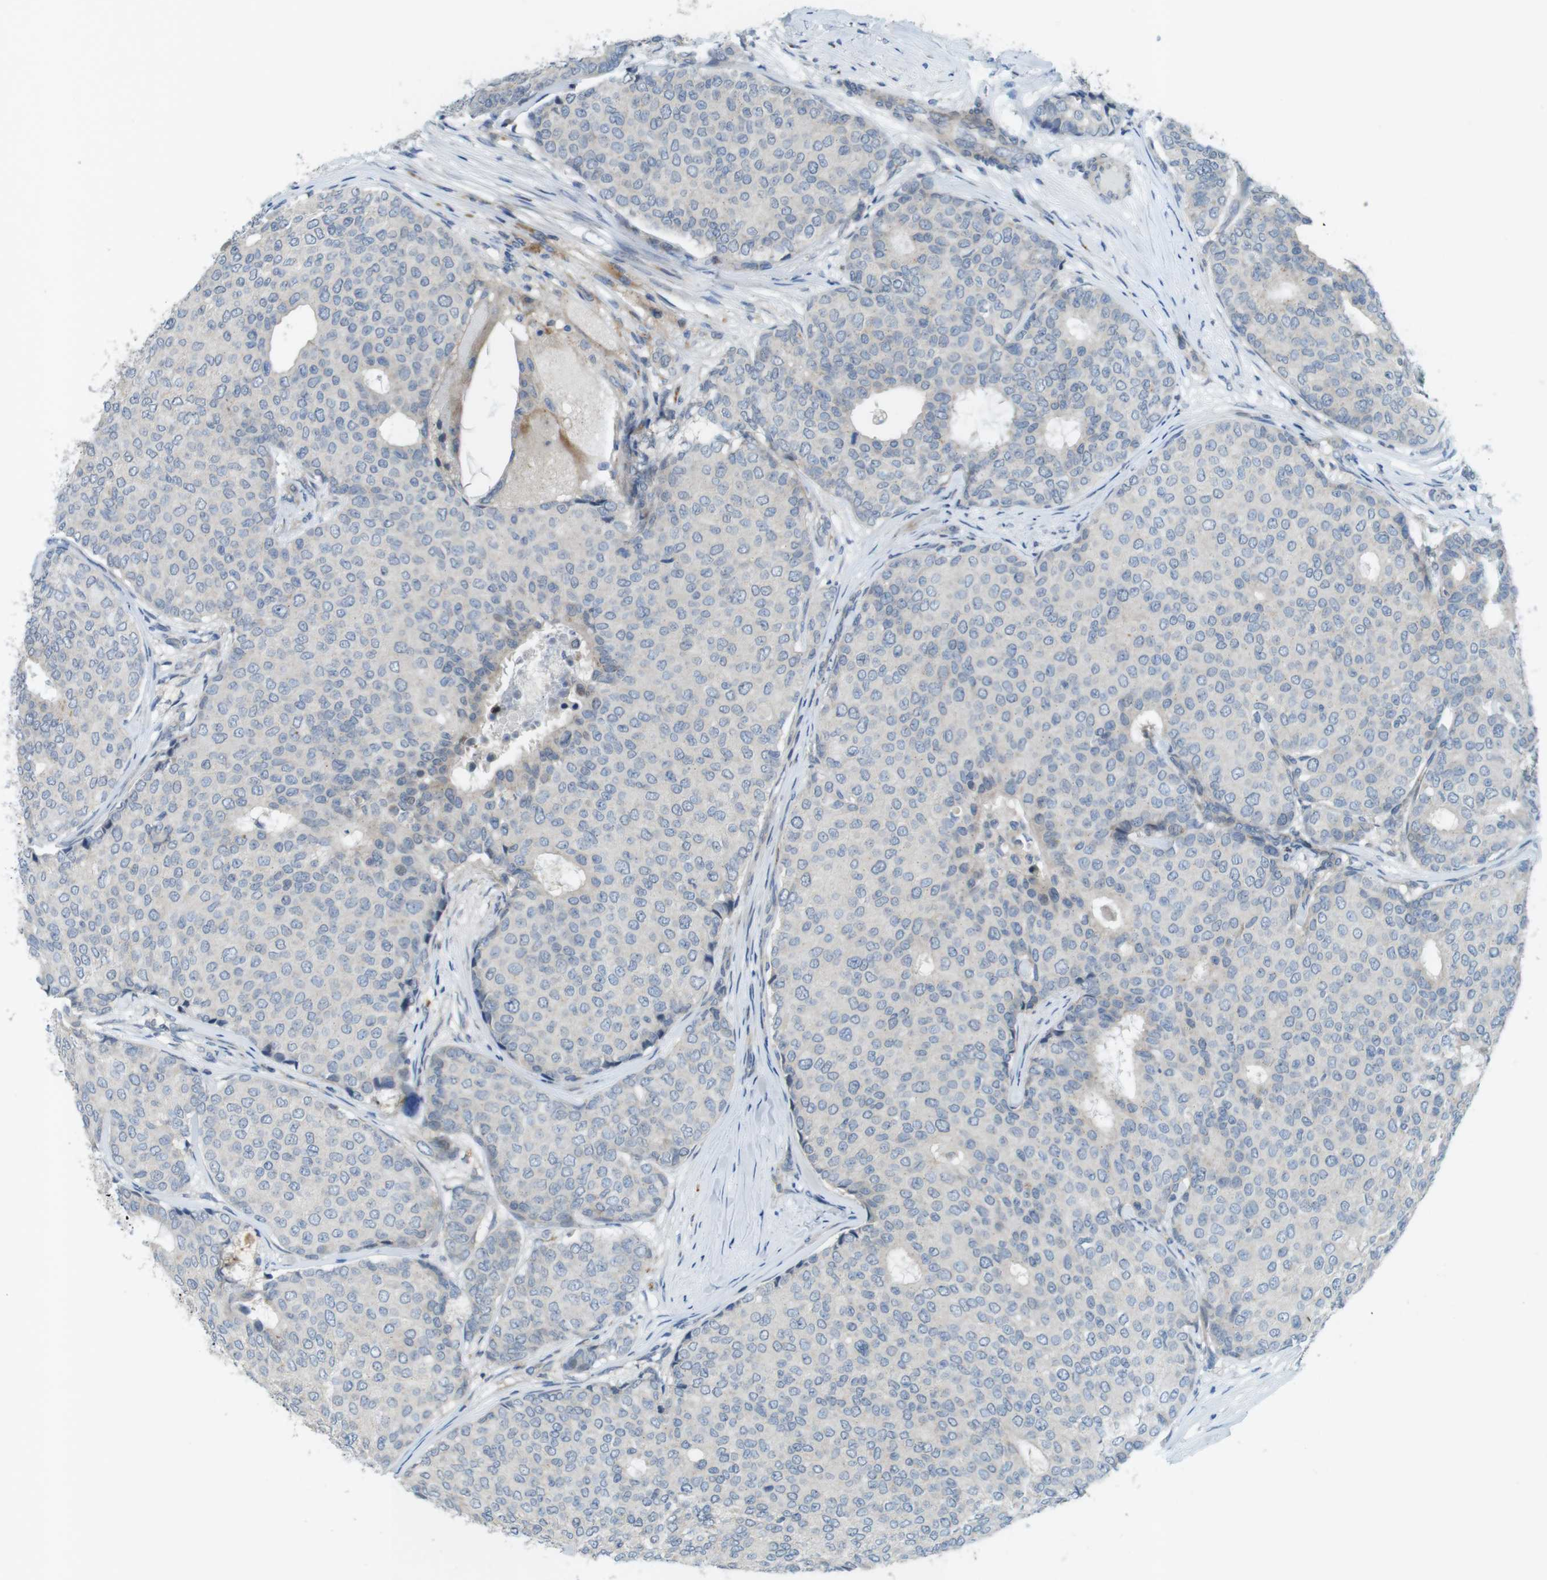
{"staining": {"intensity": "negative", "quantity": "none", "location": "none"}, "tissue": "breast cancer", "cell_type": "Tumor cells", "image_type": "cancer", "snomed": [{"axis": "morphology", "description": "Duct carcinoma"}, {"axis": "topography", "description": "Breast"}], "caption": "High magnification brightfield microscopy of breast cancer stained with DAB (3,3'-diaminobenzidine) (brown) and counterstained with hematoxylin (blue): tumor cells show no significant staining.", "gene": "TYW1", "patient": {"sex": "female", "age": 75}}